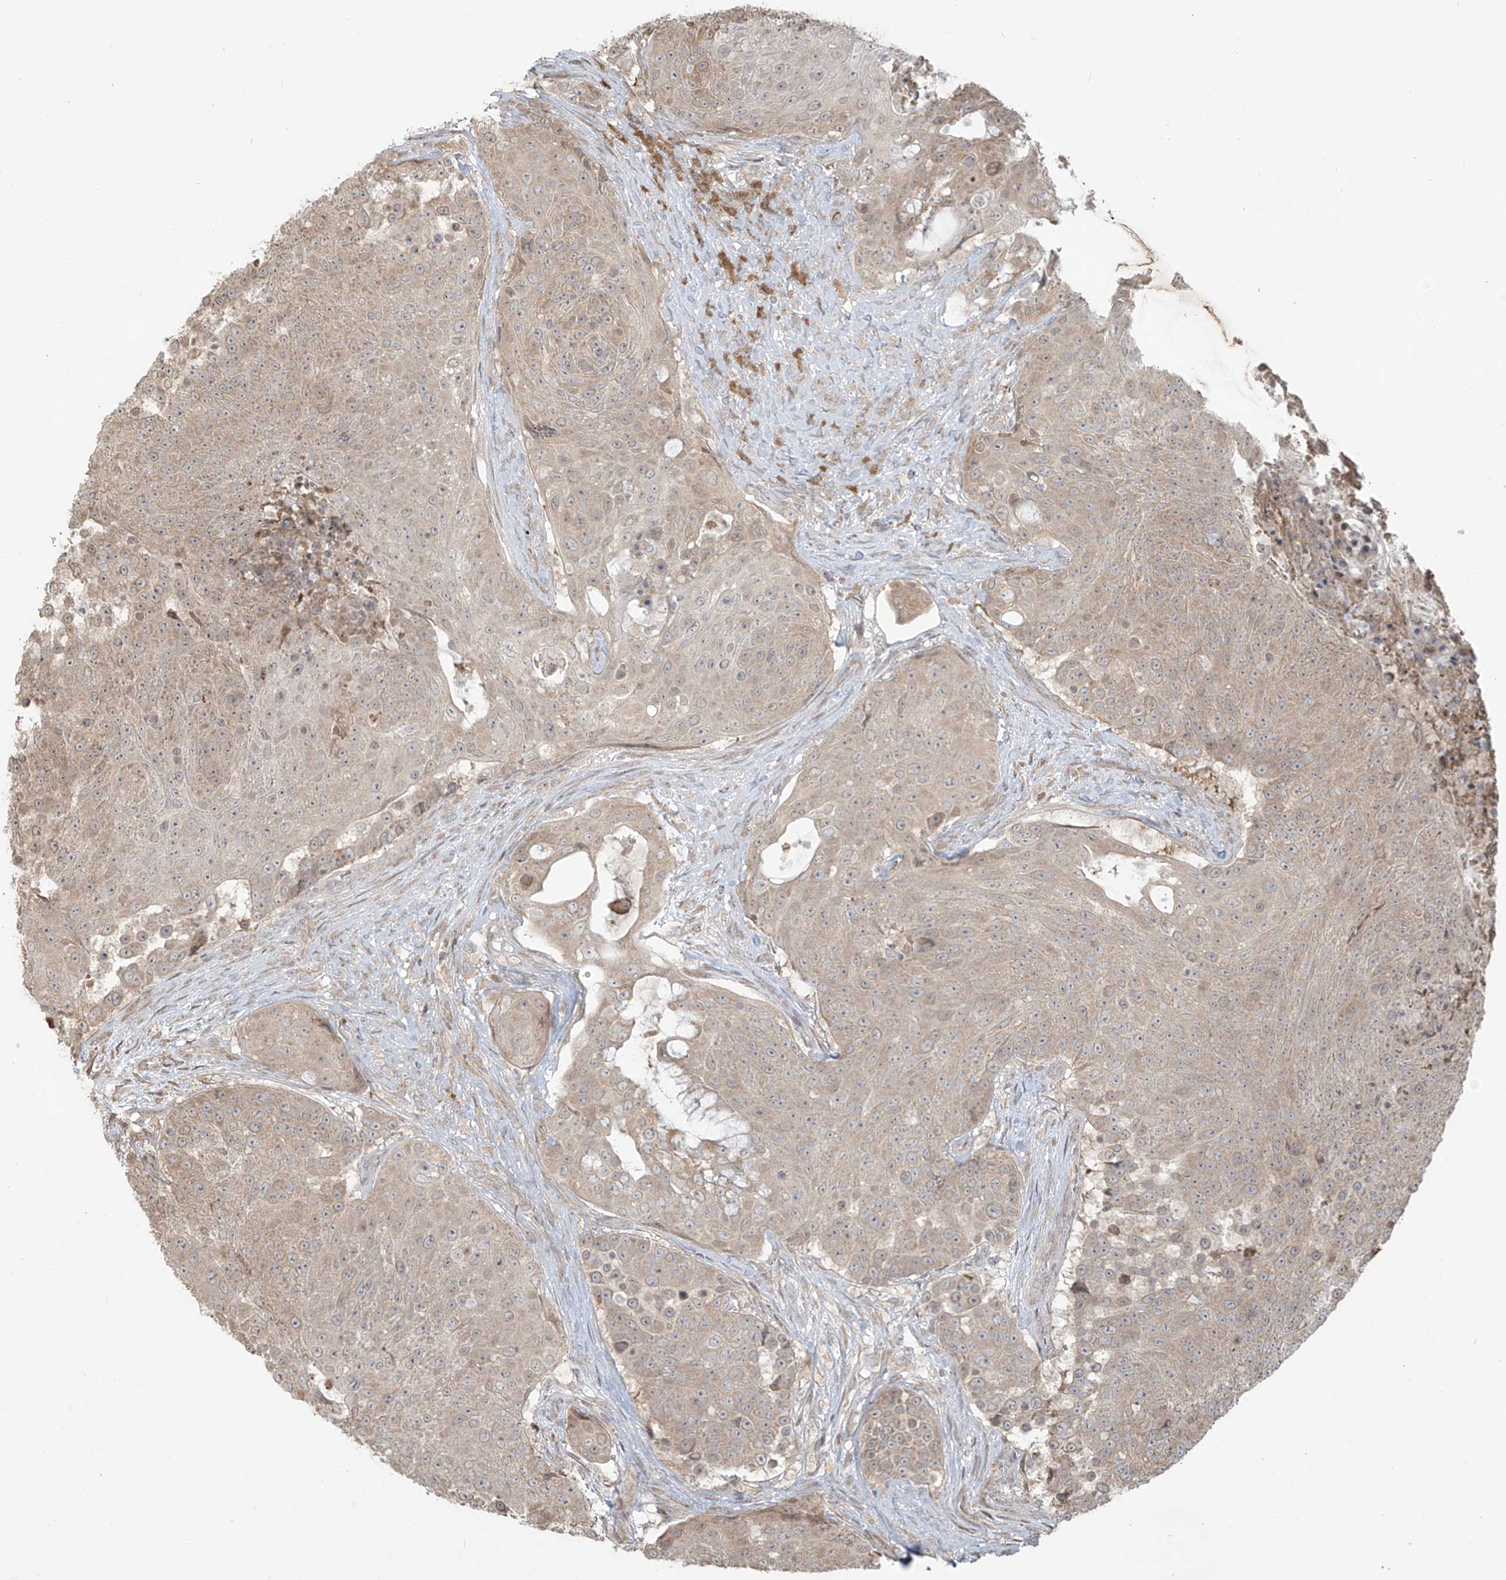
{"staining": {"intensity": "weak", "quantity": ">75%", "location": "cytoplasmic/membranous"}, "tissue": "urothelial cancer", "cell_type": "Tumor cells", "image_type": "cancer", "snomed": [{"axis": "morphology", "description": "Urothelial carcinoma, High grade"}, {"axis": "topography", "description": "Urinary bladder"}], "caption": "Urothelial cancer stained with a protein marker reveals weak staining in tumor cells.", "gene": "PLEKHM3", "patient": {"sex": "female", "age": 63}}